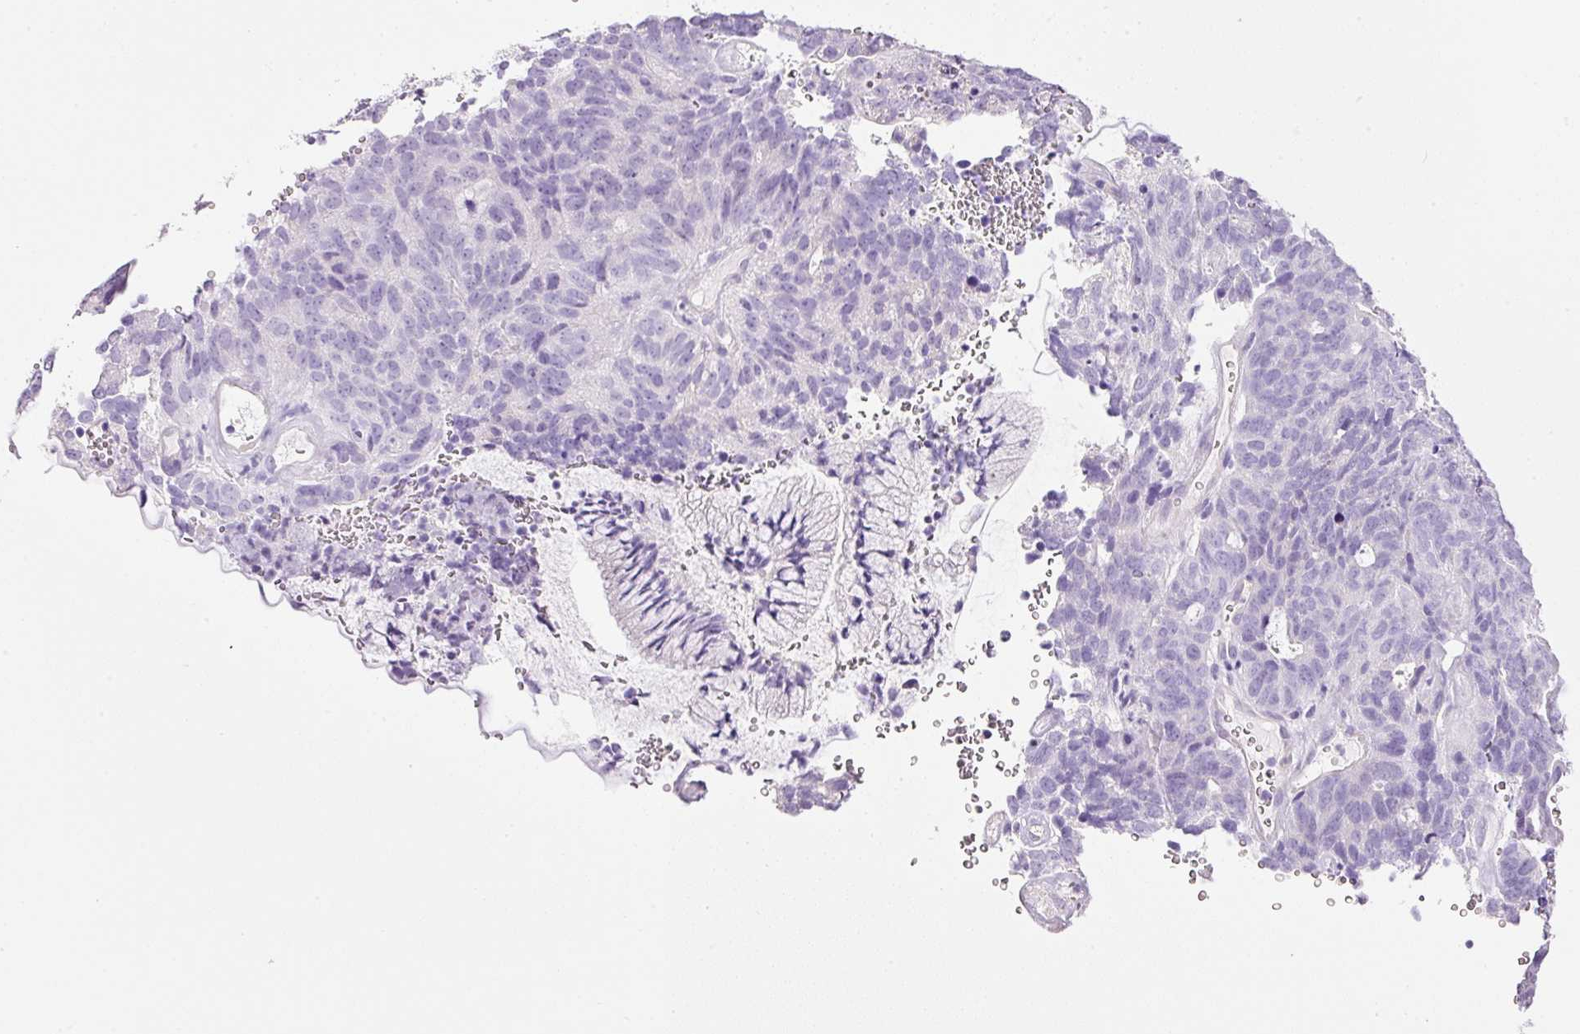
{"staining": {"intensity": "negative", "quantity": "none", "location": "none"}, "tissue": "cervical cancer", "cell_type": "Tumor cells", "image_type": "cancer", "snomed": [{"axis": "morphology", "description": "Adenocarcinoma, NOS"}, {"axis": "topography", "description": "Cervix"}], "caption": "Immunohistochemistry photomicrograph of neoplastic tissue: human cervical adenocarcinoma stained with DAB demonstrates no significant protein positivity in tumor cells.", "gene": "BSND", "patient": {"sex": "female", "age": 38}}